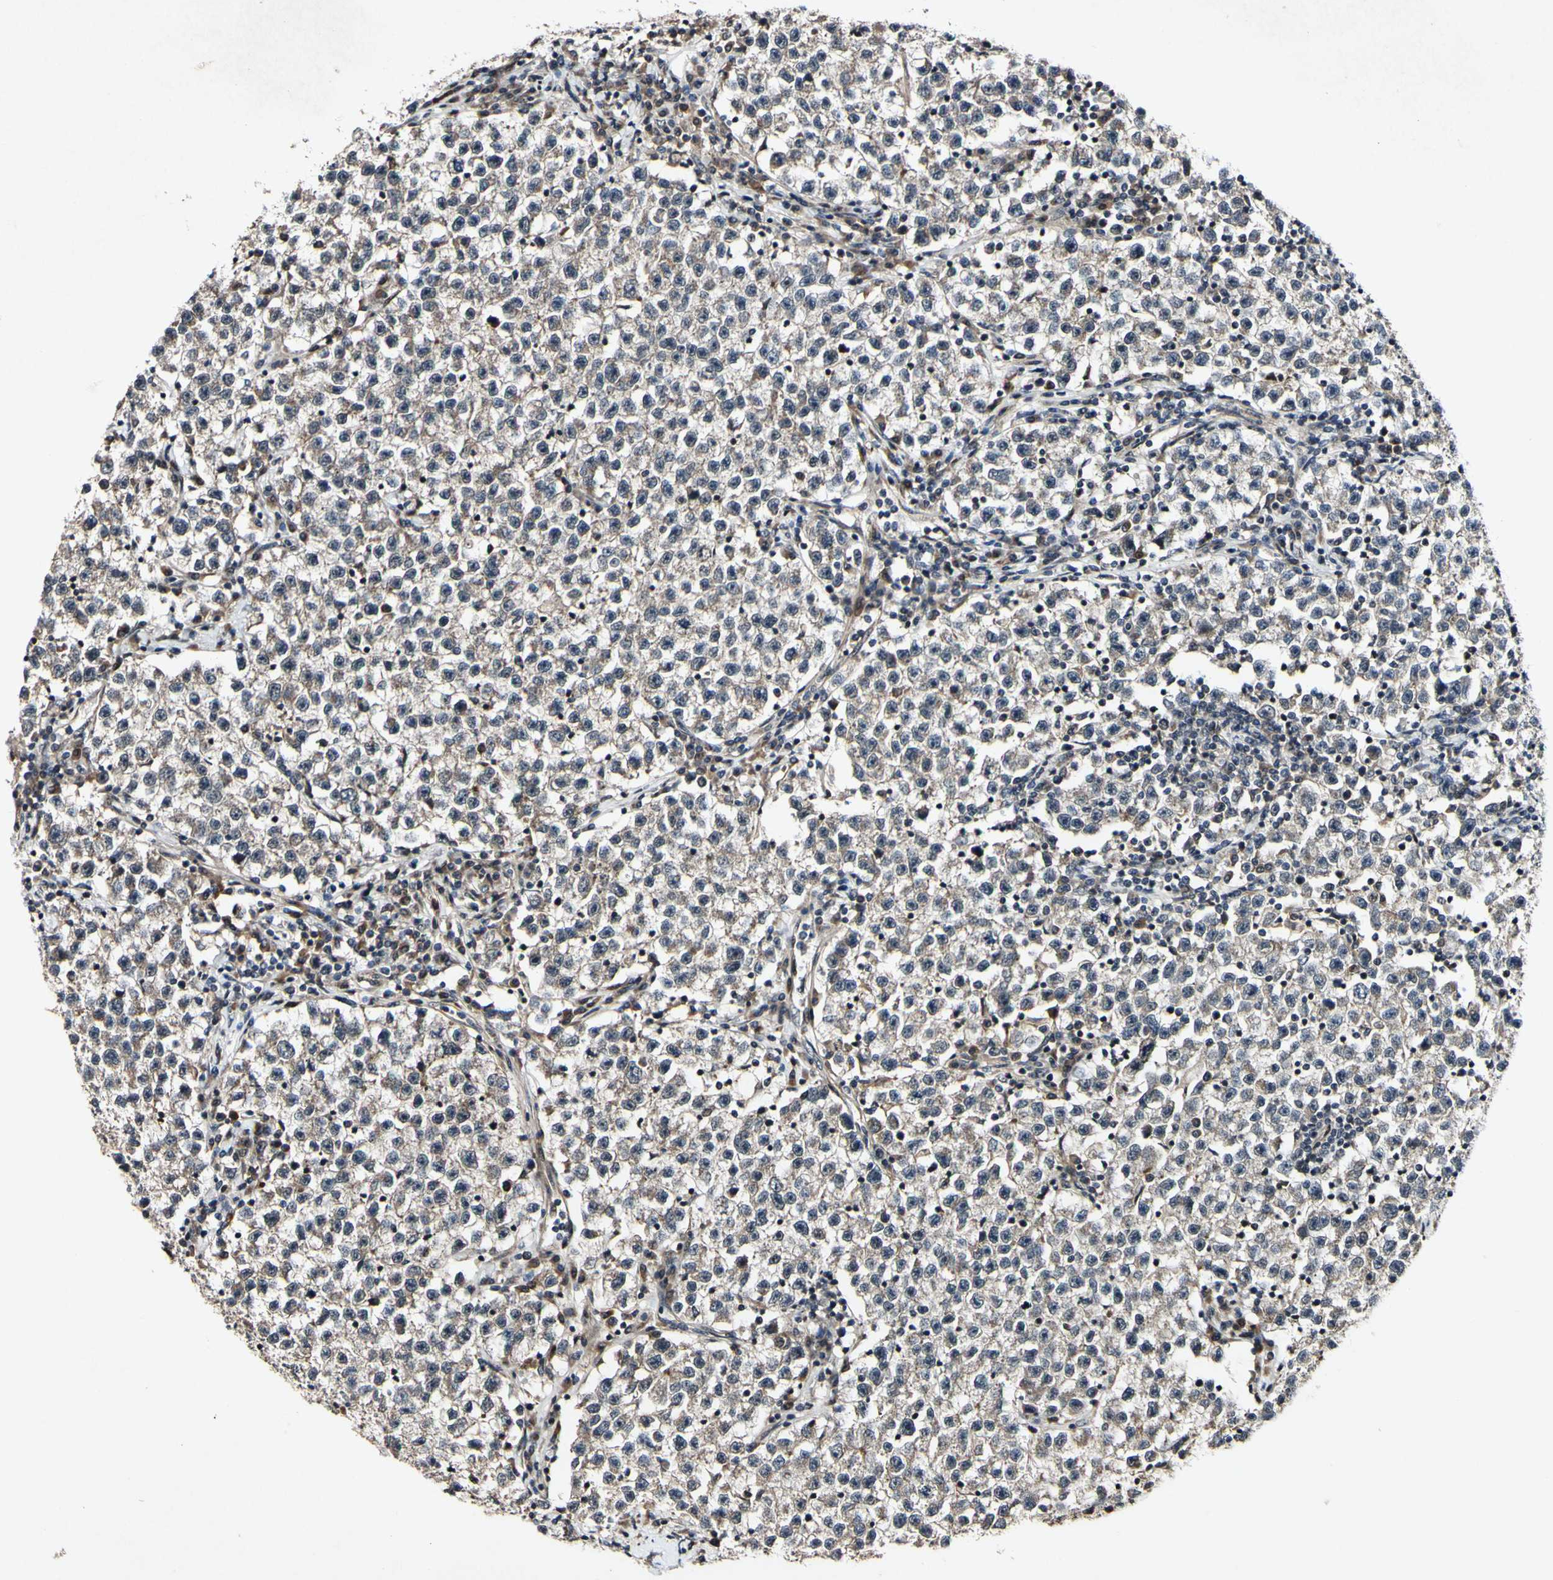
{"staining": {"intensity": "weak", "quantity": ">75%", "location": "cytoplasmic/membranous"}, "tissue": "testis cancer", "cell_type": "Tumor cells", "image_type": "cancer", "snomed": [{"axis": "morphology", "description": "Seminoma, NOS"}, {"axis": "topography", "description": "Testis"}], "caption": "This is a histology image of immunohistochemistry (IHC) staining of testis cancer, which shows weak expression in the cytoplasmic/membranous of tumor cells.", "gene": "CSNK1E", "patient": {"sex": "male", "age": 22}}